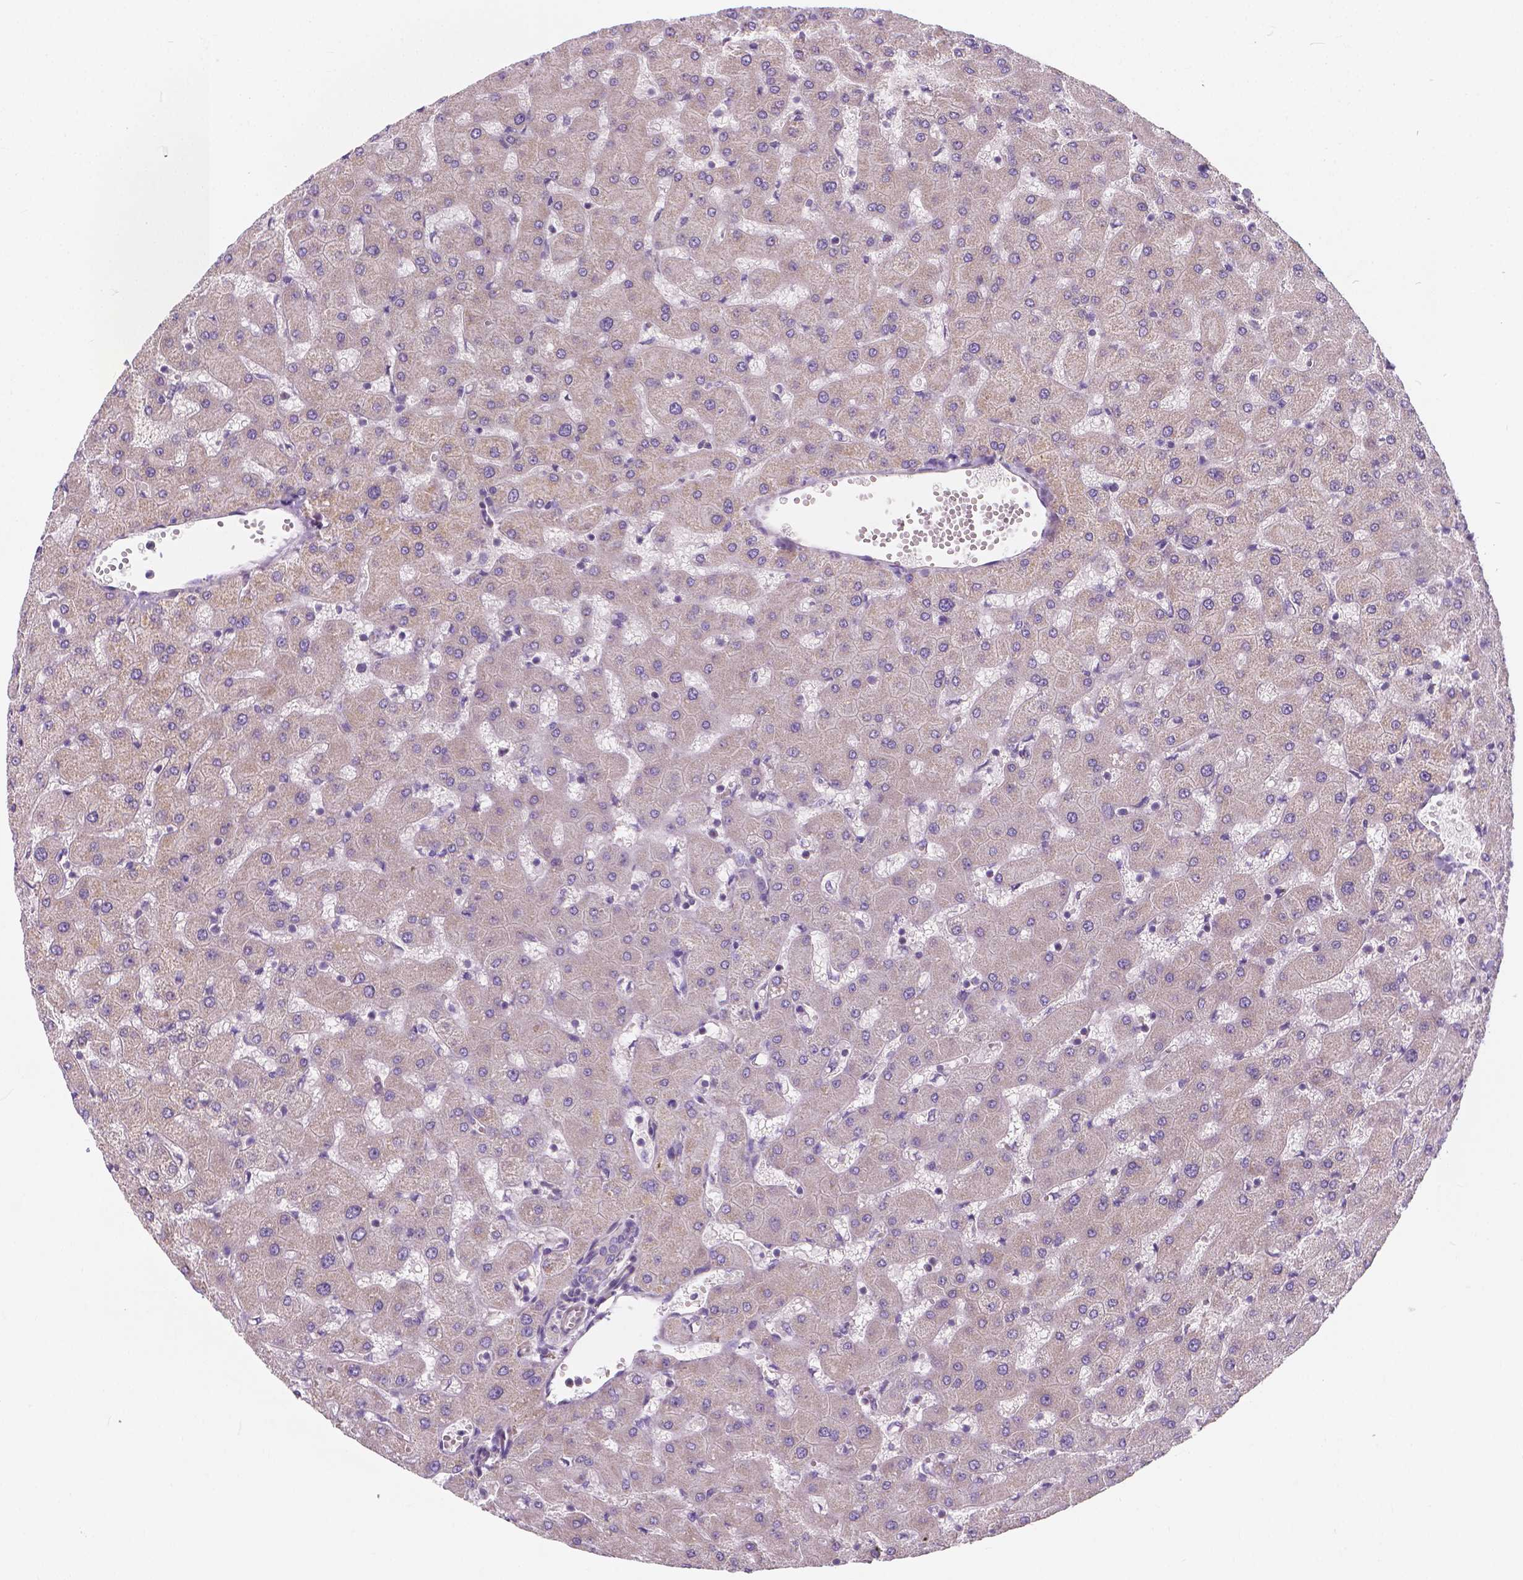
{"staining": {"intensity": "negative", "quantity": "none", "location": "none"}, "tissue": "liver", "cell_type": "Cholangiocytes", "image_type": "normal", "snomed": [{"axis": "morphology", "description": "Normal tissue, NOS"}, {"axis": "topography", "description": "Liver"}], "caption": "An image of human liver is negative for staining in cholangiocytes. (Immunohistochemistry, brightfield microscopy, high magnification).", "gene": "SNCAIP", "patient": {"sex": "female", "age": 63}}